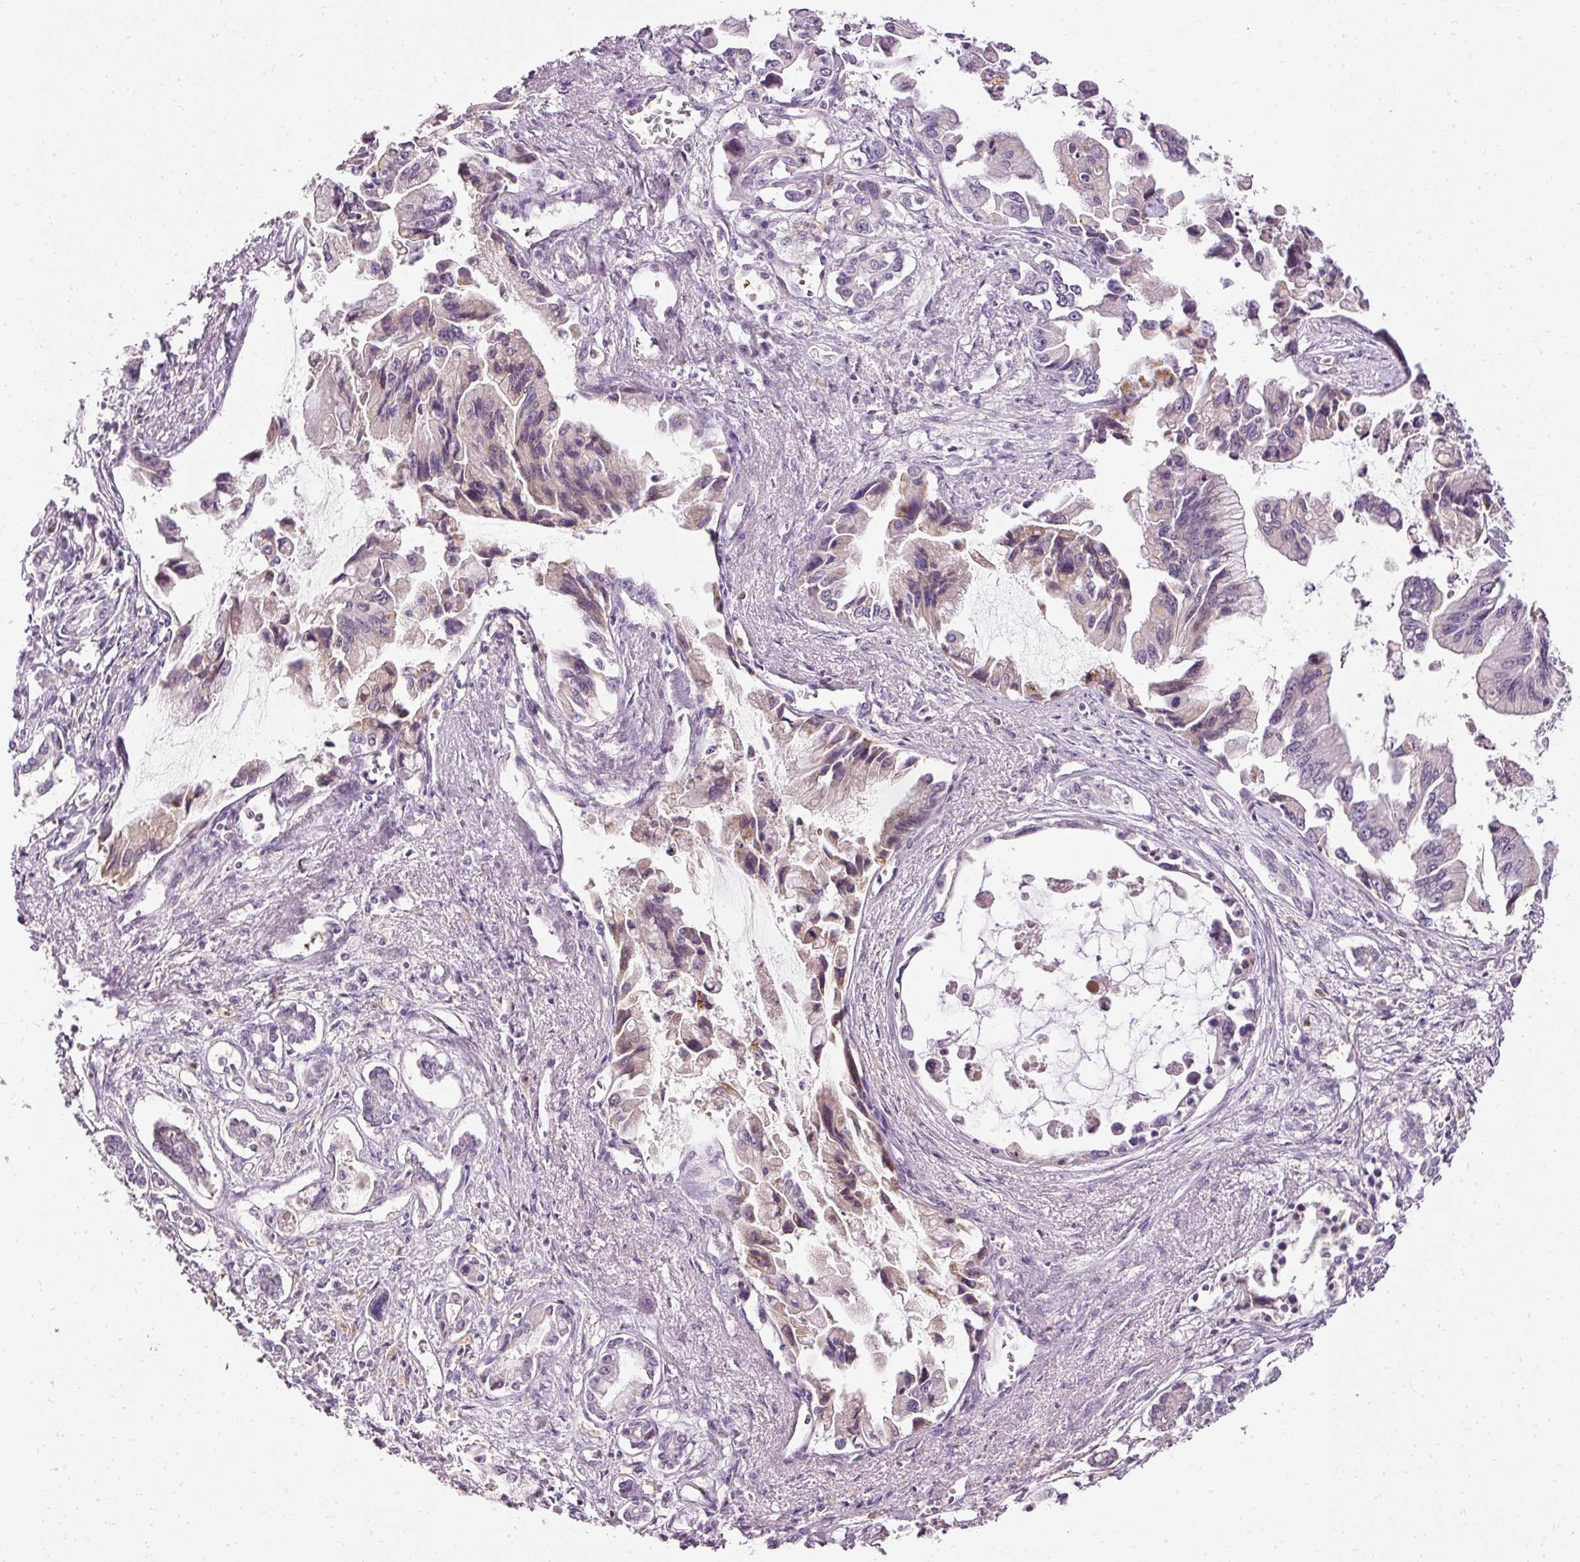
{"staining": {"intensity": "moderate", "quantity": "<25%", "location": "cytoplasmic/membranous"}, "tissue": "pancreatic cancer", "cell_type": "Tumor cells", "image_type": "cancer", "snomed": [{"axis": "morphology", "description": "Adenocarcinoma, NOS"}, {"axis": "topography", "description": "Pancreas"}], "caption": "Immunohistochemical staining of human pancreatic cancer (adenocarcinoma) exhibits low levels of moderate cytoplasmic/membranous staining in about <25% of tumor cells.", "gene": "ARMH3", "patient": {"sex": "male", "age": 84}}